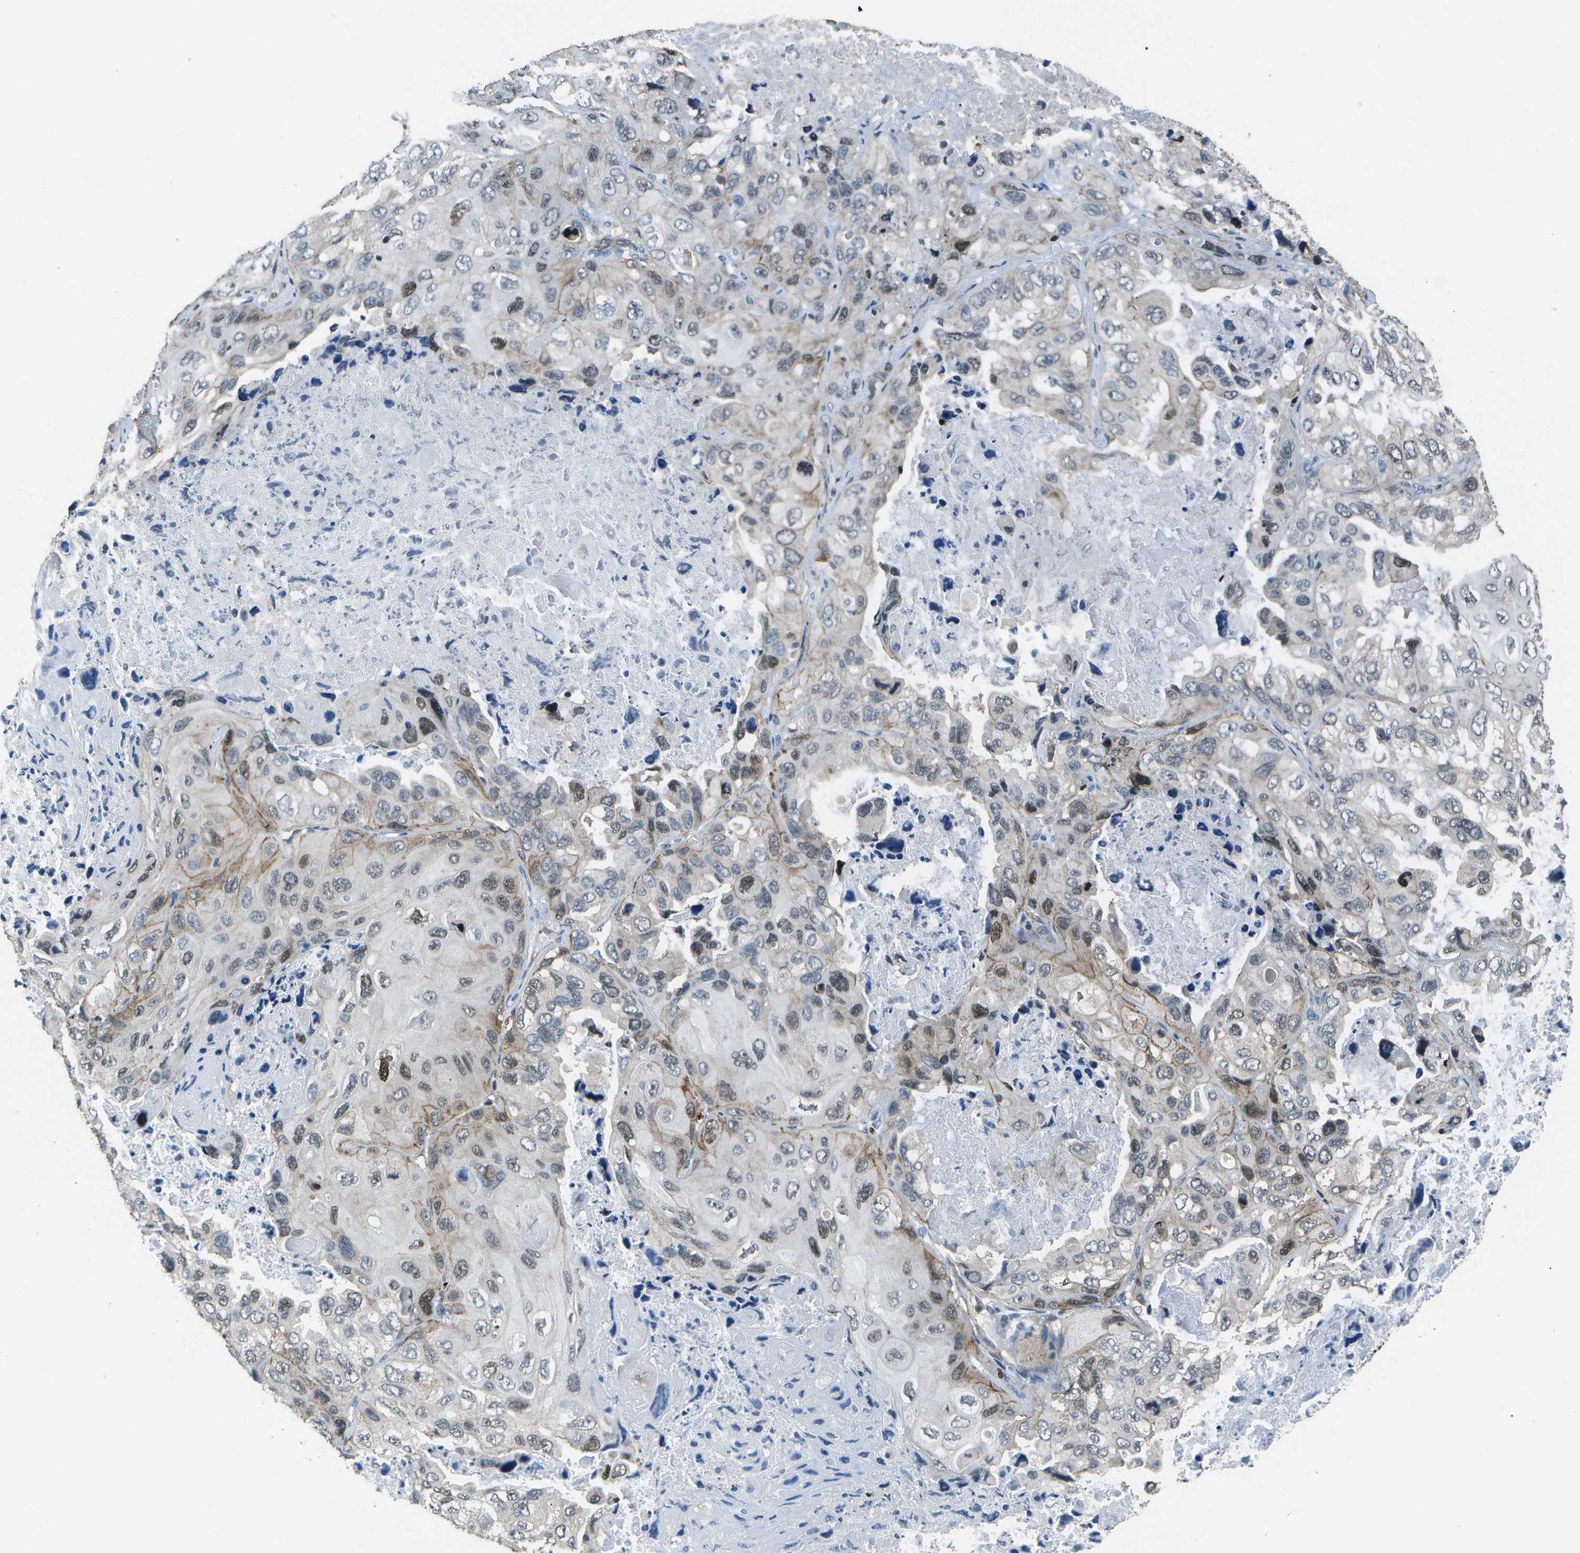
{"staining": {"intensity": "moderate", "quantity": "<25%", "location": "cytoplasmic/membranous,nuclear"}, "tissue": "lung cancer", "cell_type": "Tumor cells", "image_type": "cancer", "snomed": [{"axis": "morphology", "description": "Squamous cell carcinoma, NOS"}, {"axis": "topography", "description": "Lung"}], "caption": "Immunohistochemical staining of squamous cell carcinoma (lung) reveals low levels of moderate cytoplasmic/membranous and nuclear protein positivity in approximately <25% of tumor cells.", "gene": "PDLIM1", "patient": {"sex": "female", "age": 73}}